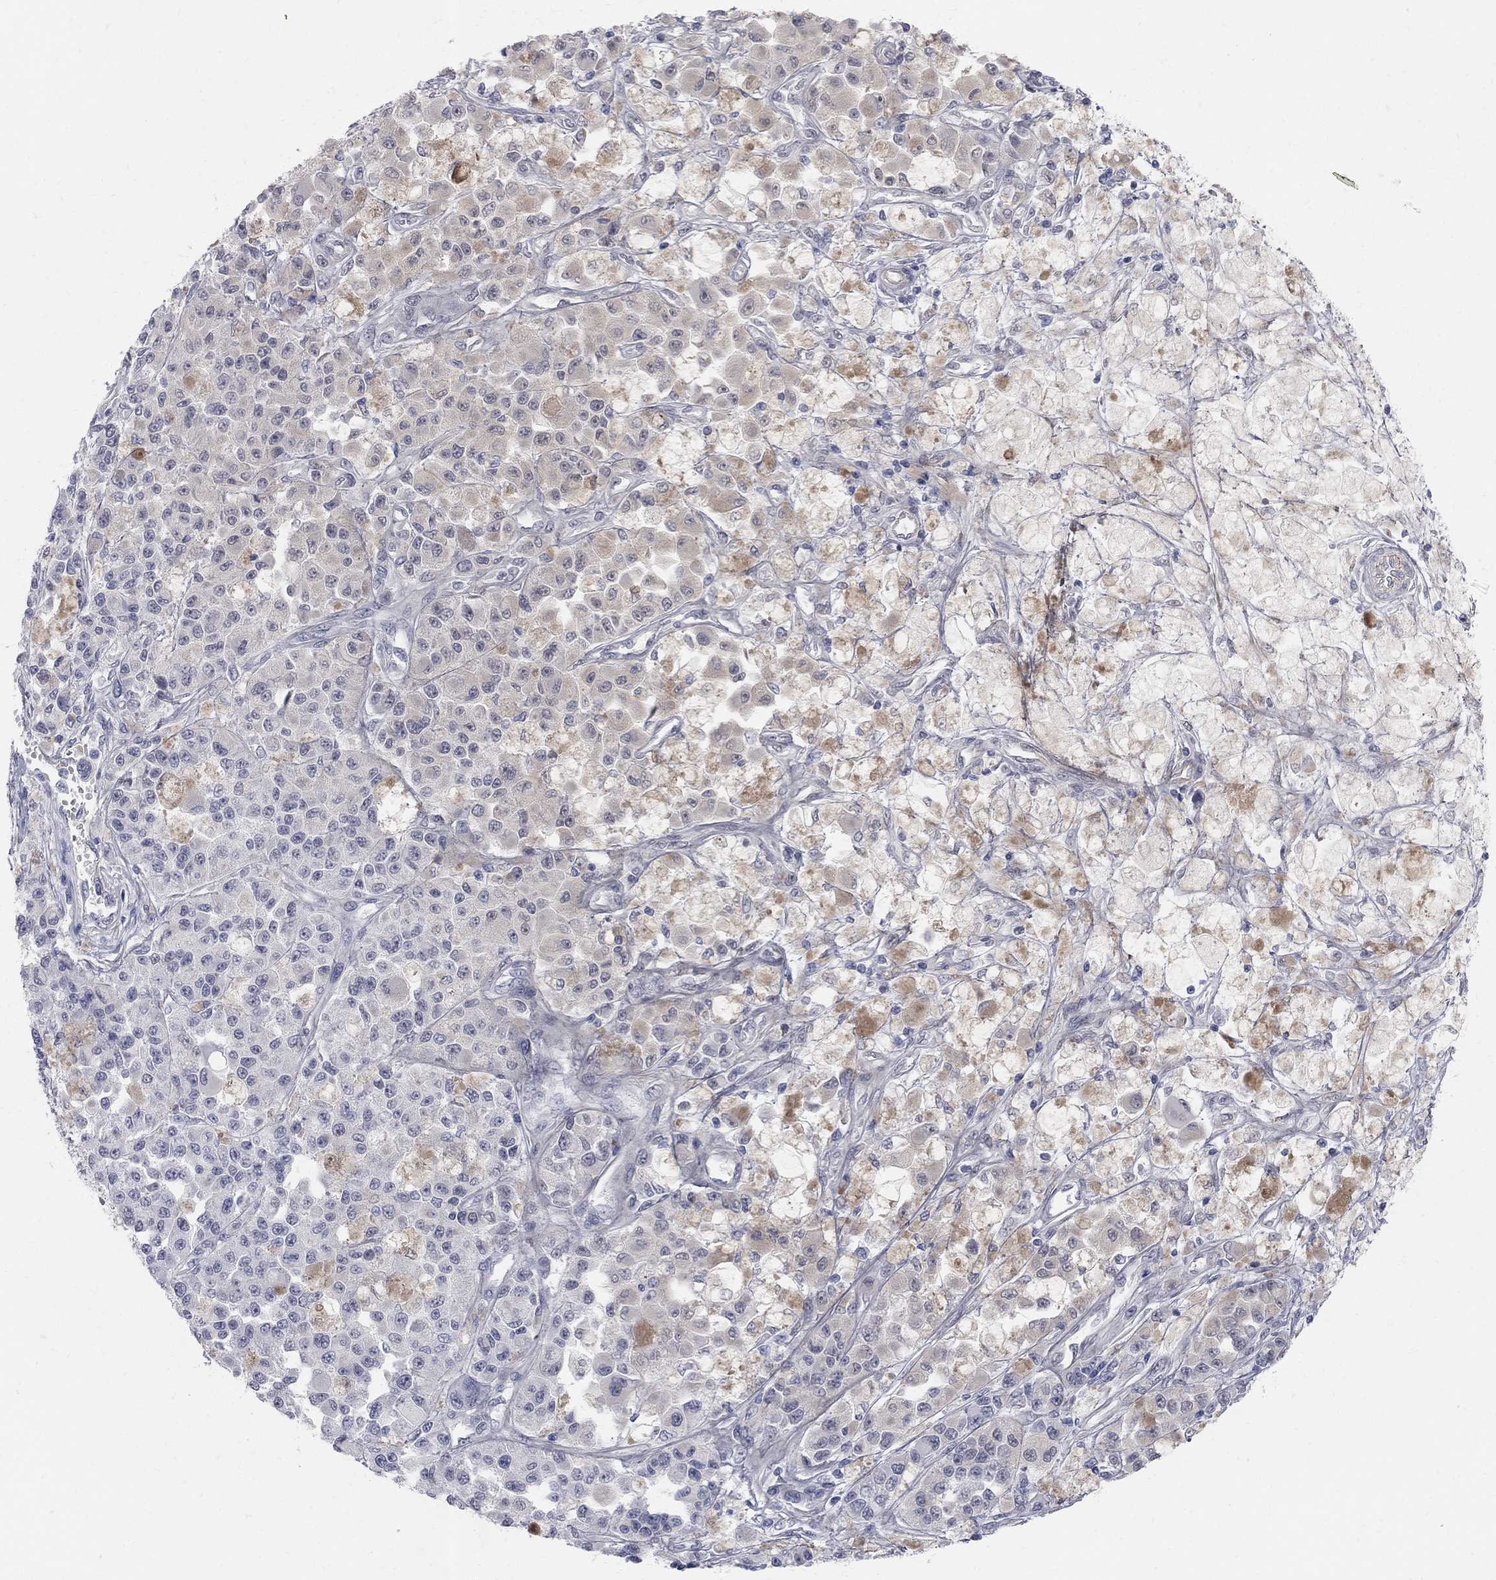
{"staining": {"intensity": "negative", "quantity": "none", "location": "none"}, "tissue": "melanoma", "cell_type": "Tumor cells", "image_type": "cancer", "snomed": [{"axis": "morphology", "description": "Malignant melanoma, NOS"}, {"axis": "topography", "description": "Skin"}], "caption": "Malignant melanoma was stained to show a protein in brown. There is no significant expression in tumor cells.", "gene": "AOX1", "patient": {"sex": "female", "age": 58}}